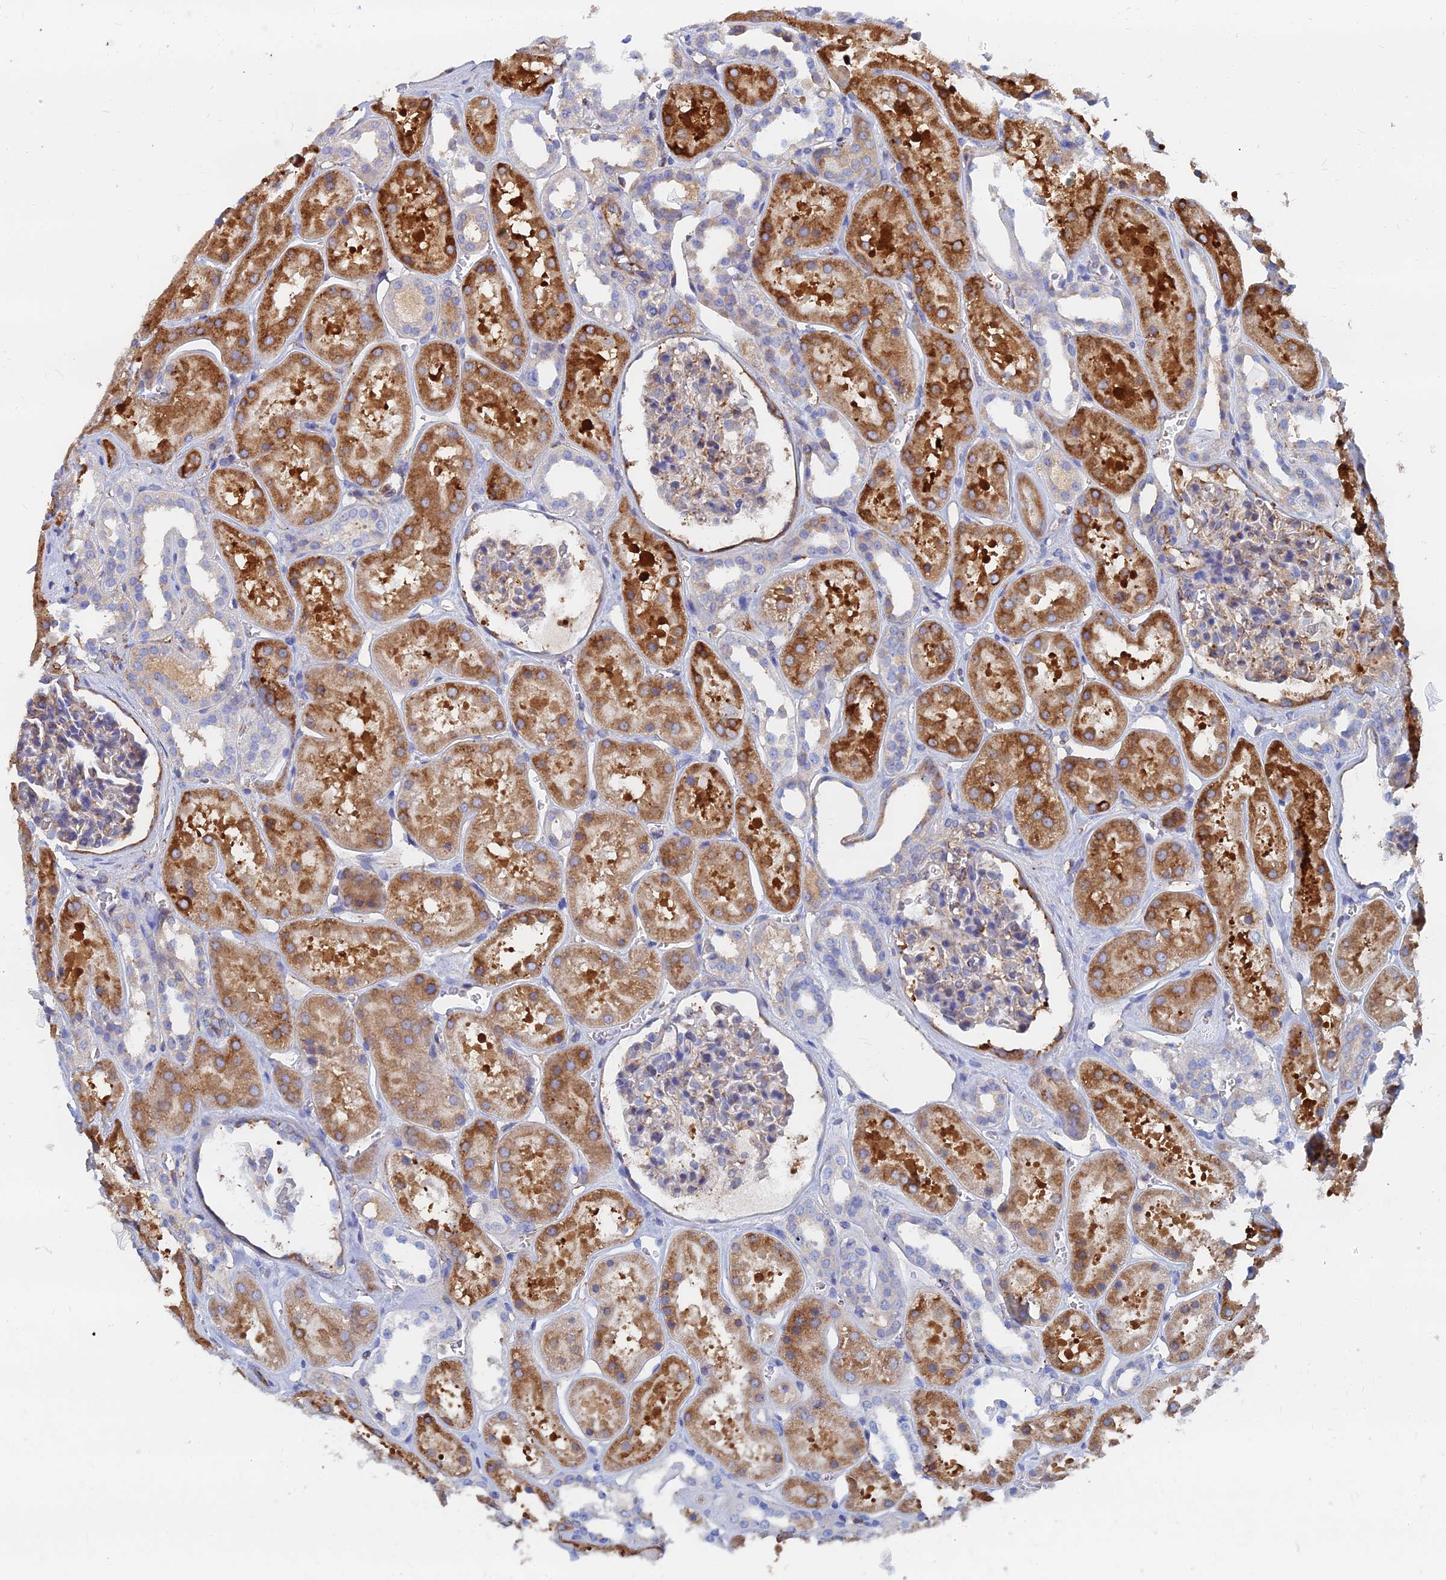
{"staining": {"intensity": "moderate", "quantity": "<25%", "location": "cytoplasmic/membranous"}, "tissue": "kidney", "cell_type": "Cells in glomeruli", "image_type": "normal", "snomed": [{"axis": "morphology", "description": "Normal tissue, NOS"}, {"axis": "topography", "description": "Kidney"}], "caption": "This is a histology image of IHC staining of normal kidney, which shows moderate expression in the cytoplasmic/membranous of cells in glomeruli.", "gene": "FFAR3", "patient": {"sex": "female", "age": 41}}